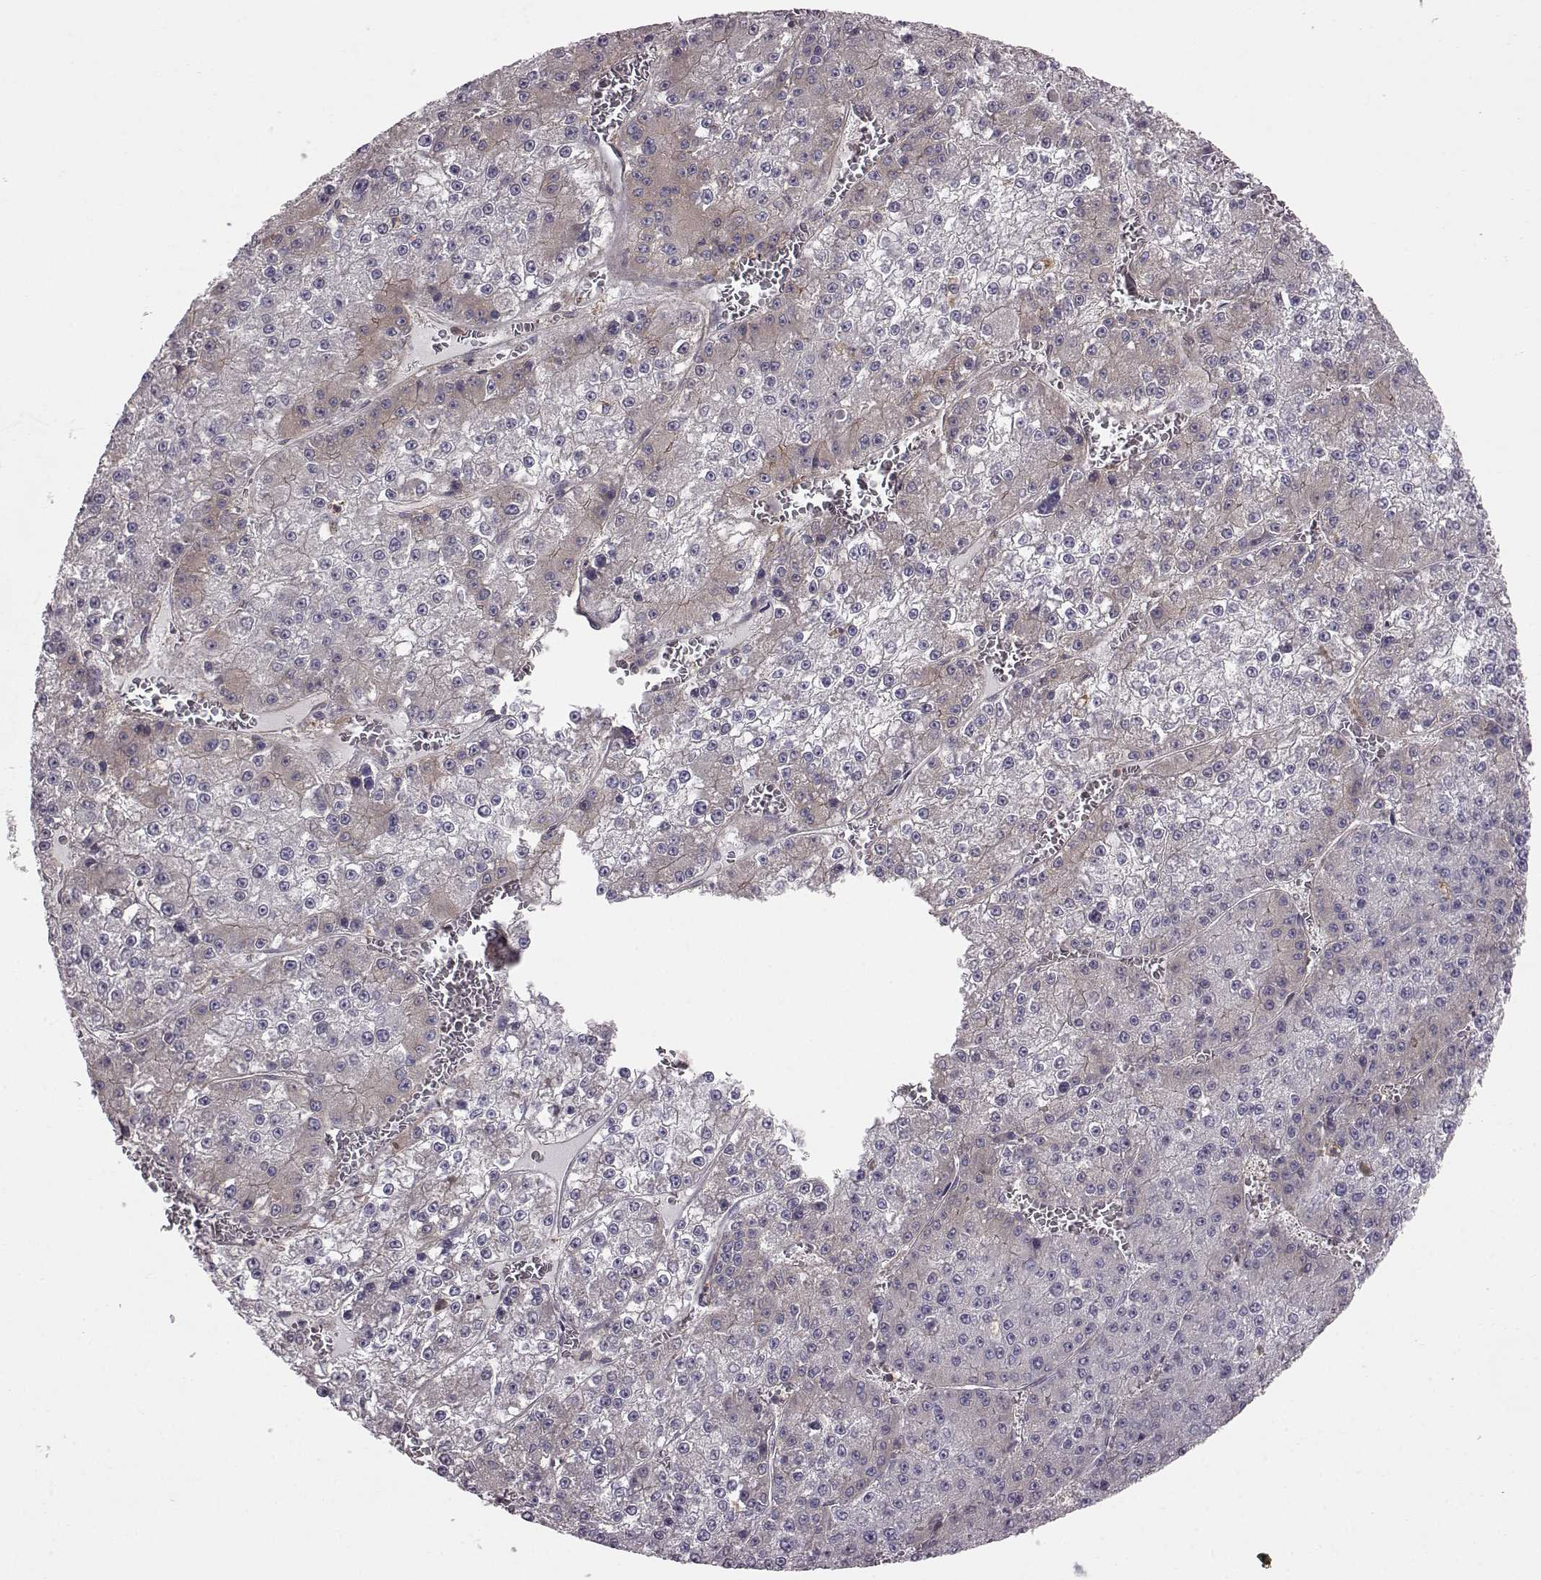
{"staining": {"intensity": "negative", "quantity": "none", "location": "none"}, "tissue": "liver cancer", "cell_type": "Tumor cells", "image_type": "cancer", "snomed": [{"axis": "morphology", "description": "Carcinoma, Hepatocellular, NOS"}, {"axis": "topography", "description": "Liver"}], "caption": "A photomicrograph of human liver cancer (hepatocellular carcinoma) is negative for staining in tumor cells.", "gene": "RABGAP1", "patient": {"sex": "female", "age": 73}}